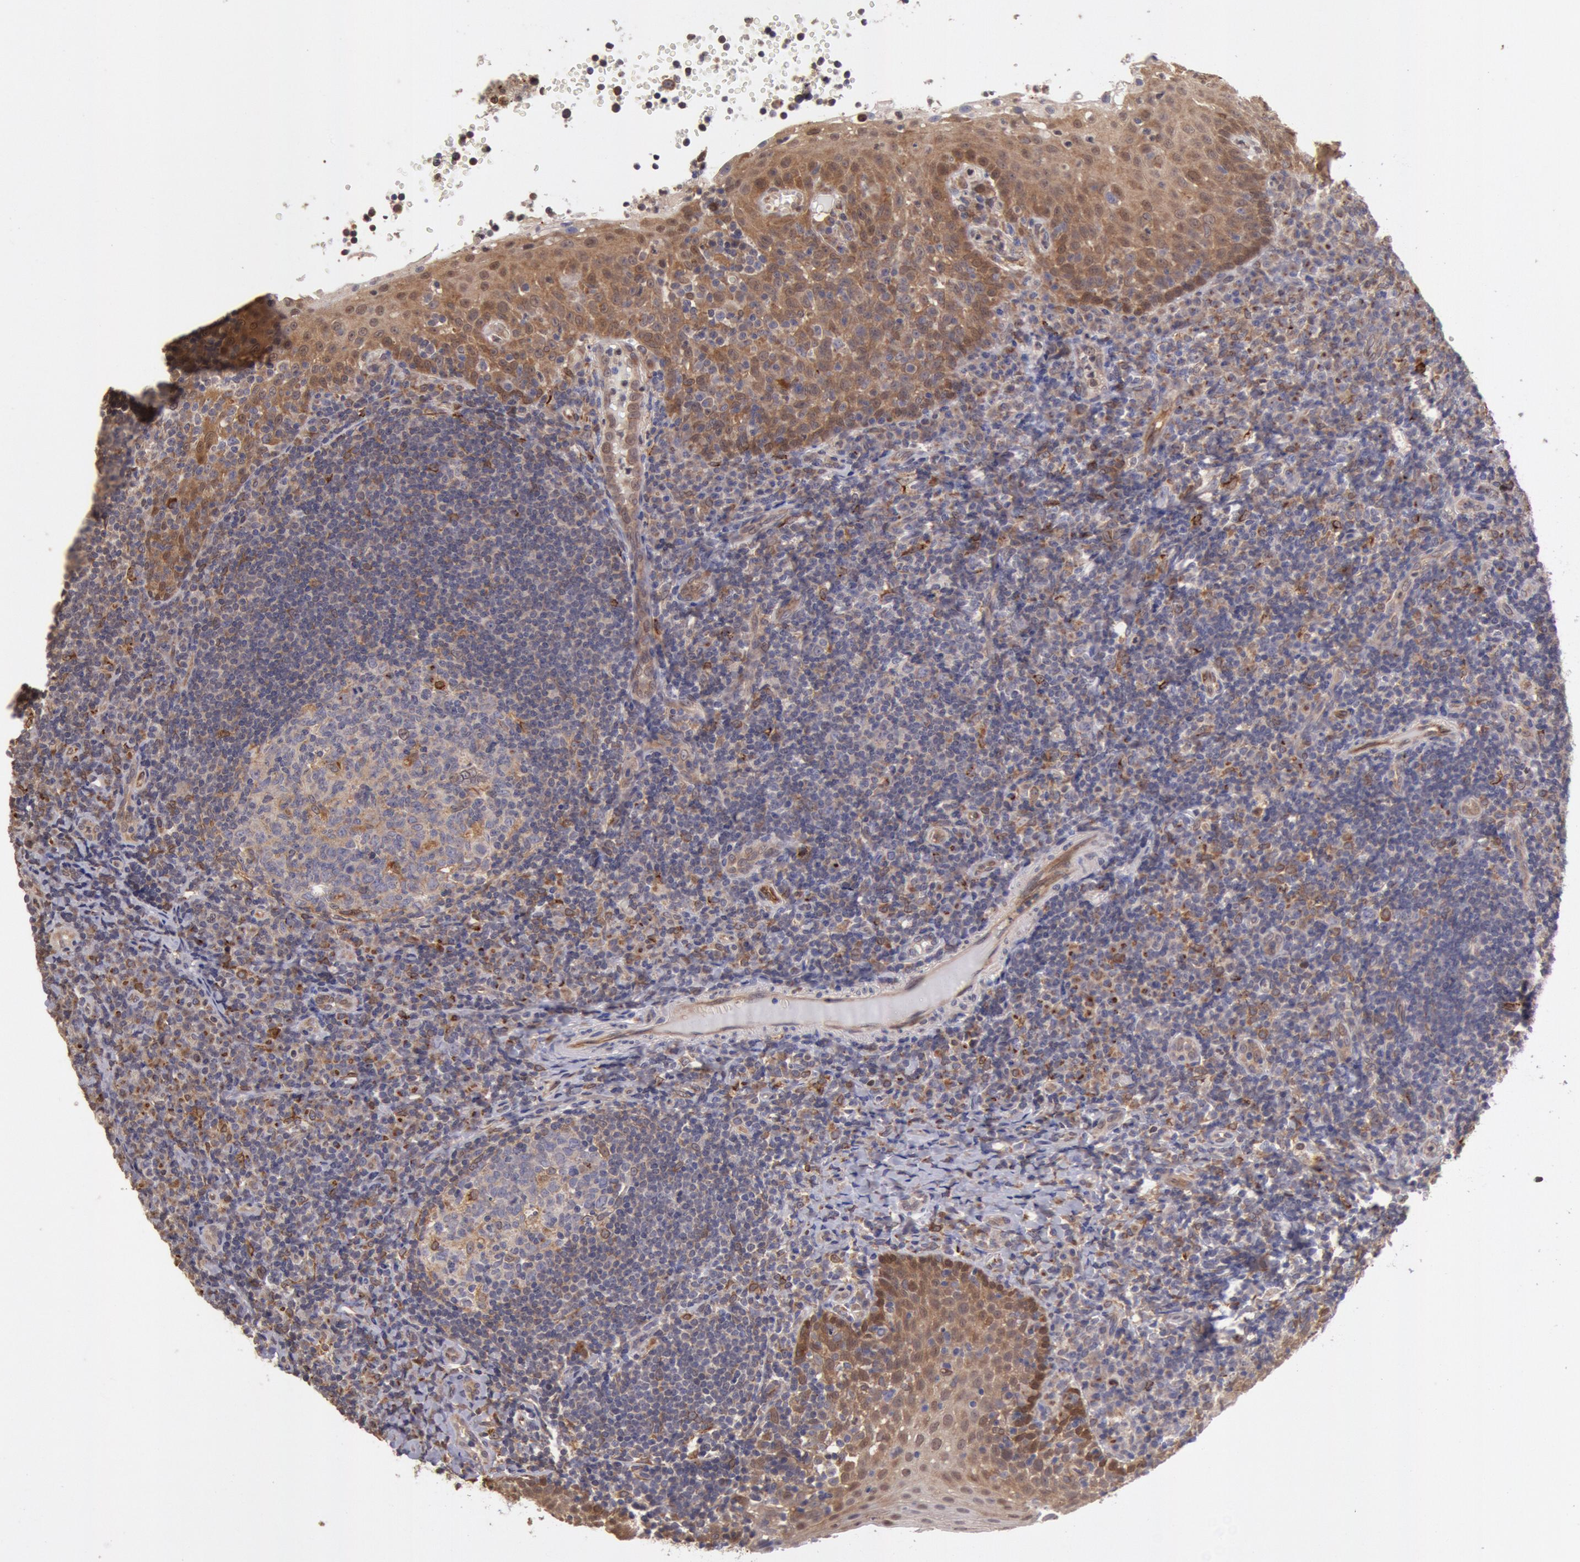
{"staining": {"intensity": "weak", "quantity": "25%-75%", "location": "cytoplasmic/membranous"}, "tissue": "tonsil", "cell_type": "Germinal center cells", "image_type": "normal", "snomed": [{"axis": "morphology", "description": "Normal tissue, NOS"}, {"axis": "topography", "description": "Tonsil"}], "caption": "The immunohistochemical stain highlights weak cytoplasmic/membranous staining in germinal center cells of benign tonsil. The protein of interest is stained brown, and the nuclei are stained in blue (DAB IHC with brightfield microscopy, high magnification).", "gene": "COMT", "patient": {"sex": "female", "age": 40}}